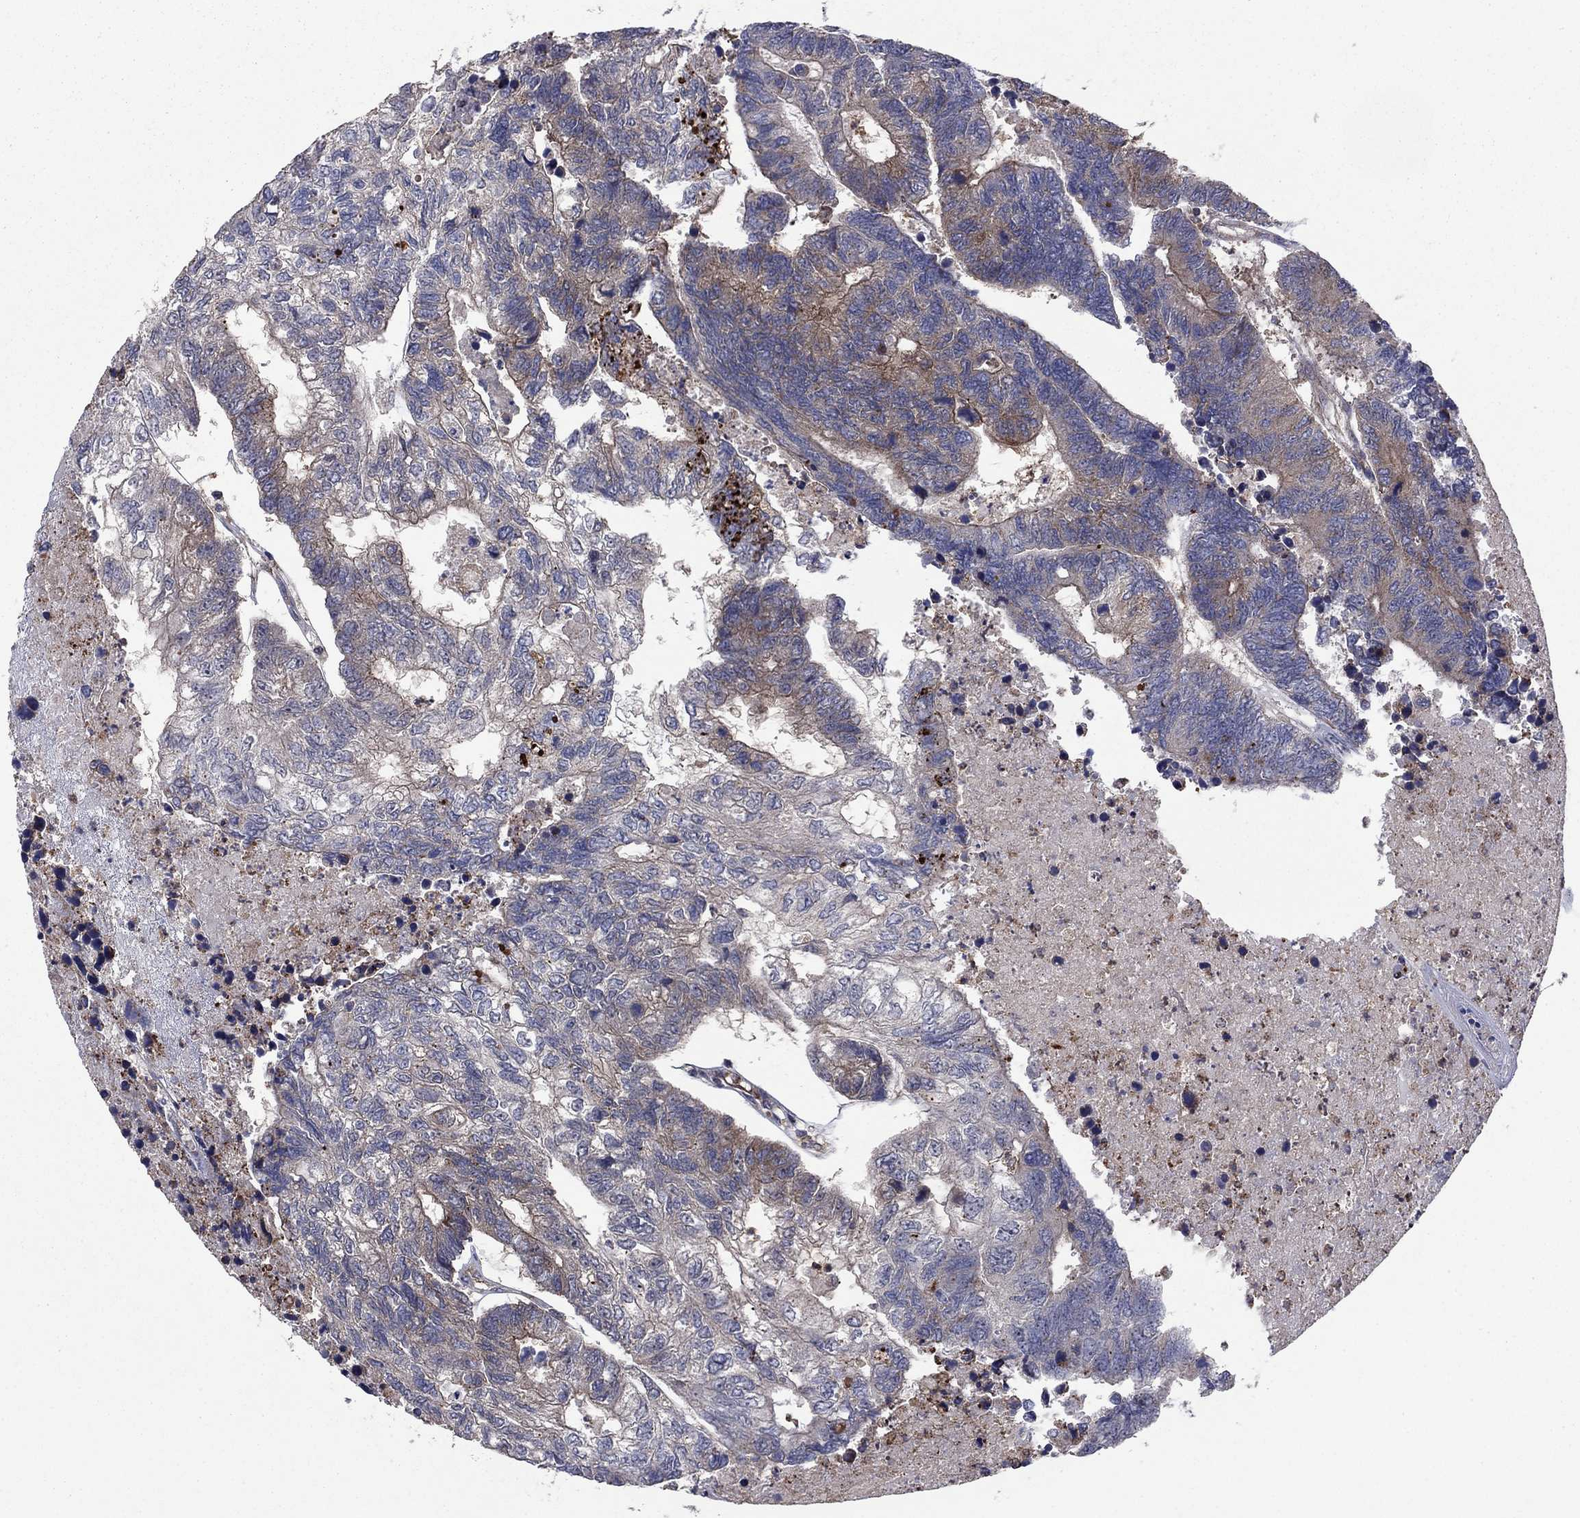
{"staining": {"intensity": "moderate", "quantity": "<25%", "location": "cytoplasmic/membranous"}, "tissue": "colorectal cancer", "cell_type": "Tumor cells", "image_type": "cancer", "snomed": [{"axis": "morphology", "description": "Adenocarcinoma, NOS"}, {"axis": "topography", "description": "Colon"}], "caption": "Adenocarcinoma (colorectal) stained with DAB immunohistochemistry demonstrates low levels of moderate cytoplasmic/membranous staining in approximately <25% of tumor cells. The protein is shown in brown color, while the nuclei are stained blue.", "gene": "MEA1", "patient": {"sex": "female", "age": 48}}